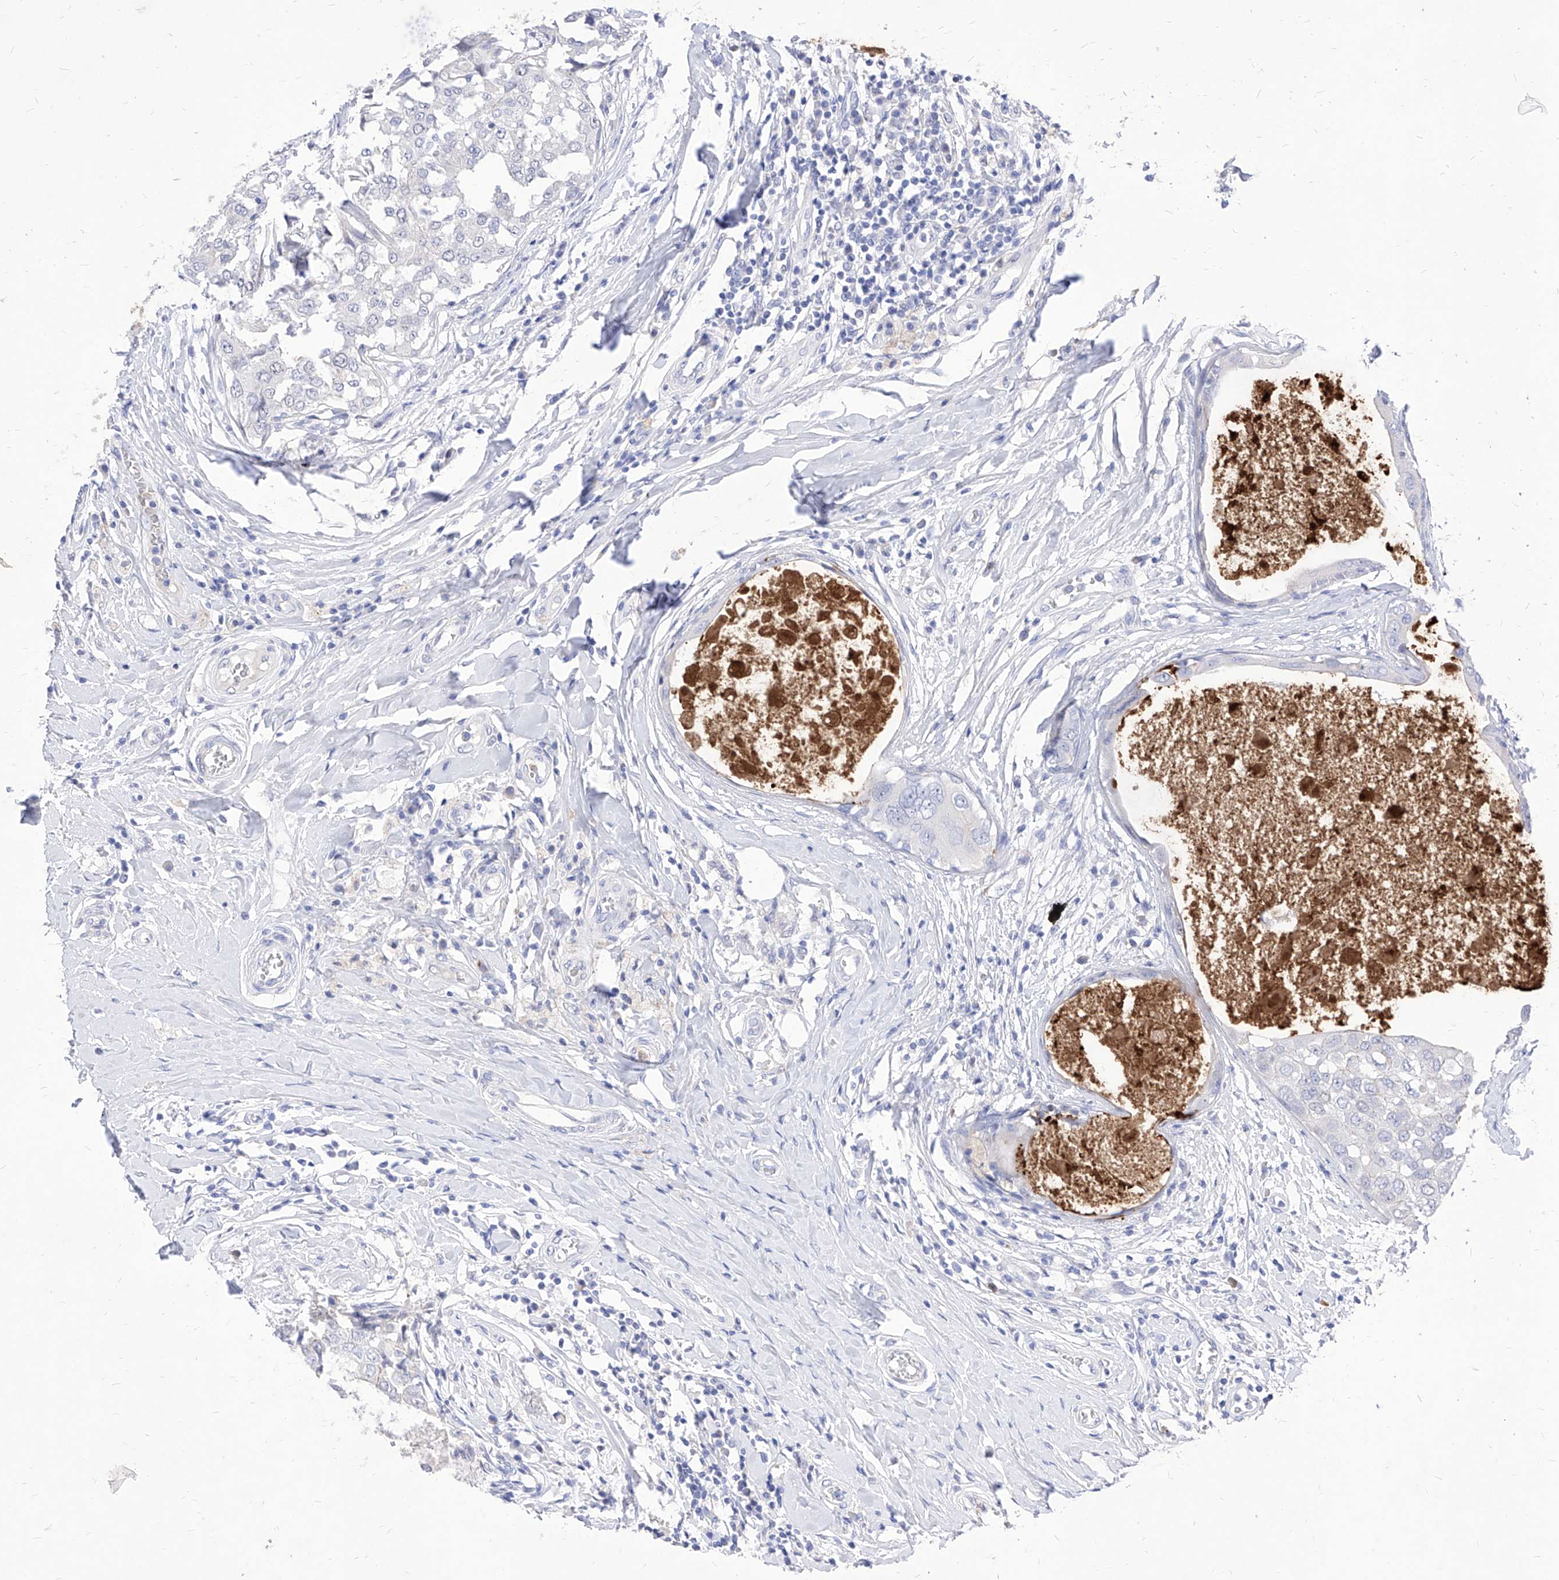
{"staining": {"intensity": "negative", "quantity": "none", "location": "none"}, "tissue": "breast cancer", "cell_type": "Tumor cells", "image_type": "cancer", "snomed": [{"axis": "morphology", "description": "Duct carcinoma"}, {"axis": "topography", "description": "Breast"}], "caption": "Immunohistochemistry of human breast infiltrating ductal carcinoma reveals no staining in tumor cells.", "gene": "VAX1", "patient": {"sex": "female", "age": 27}}